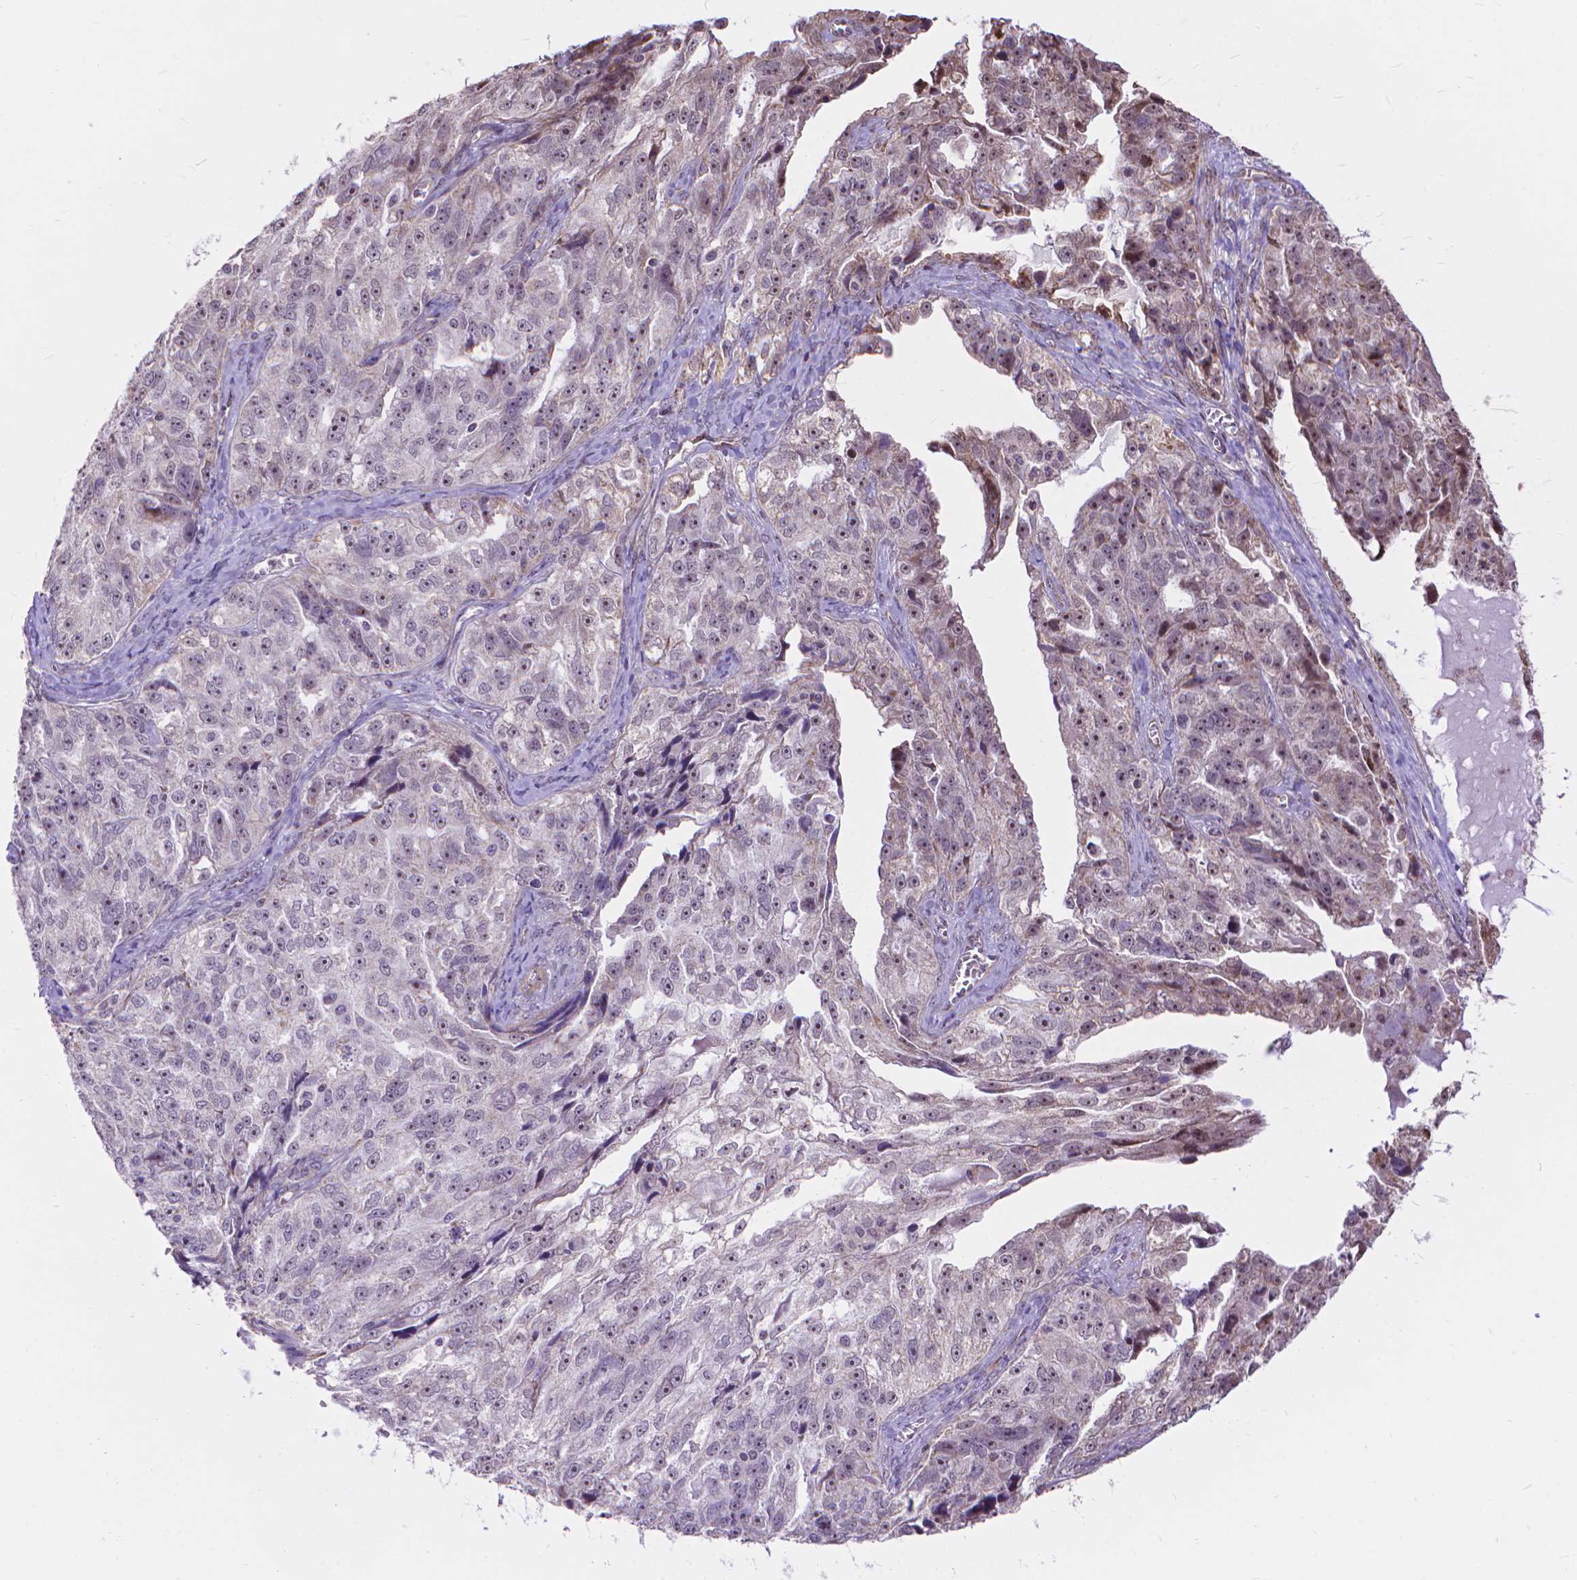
{"staining": {"intensity": "negative", "quantity": "none", "location": "none"}, "tissue": "ovarian cancer", "cell_type": "Tumor cells", "image_type": "cancer", "snomed": [{"axis": "morphology", "description": "Cystadenocarcinoma, serous, NOS"}, {"axis": "topography", "description": "Ovary"}], "caption": "DAB (3,3'-diaminobenzidine) immunohistochemical staining of human ovarian cancer shows no significant staining in tumor cells. (IHC, brightfield microscopy, high magnification).", "gene": "TMEM135", "patient": {"sex": "female", "age": 51}}